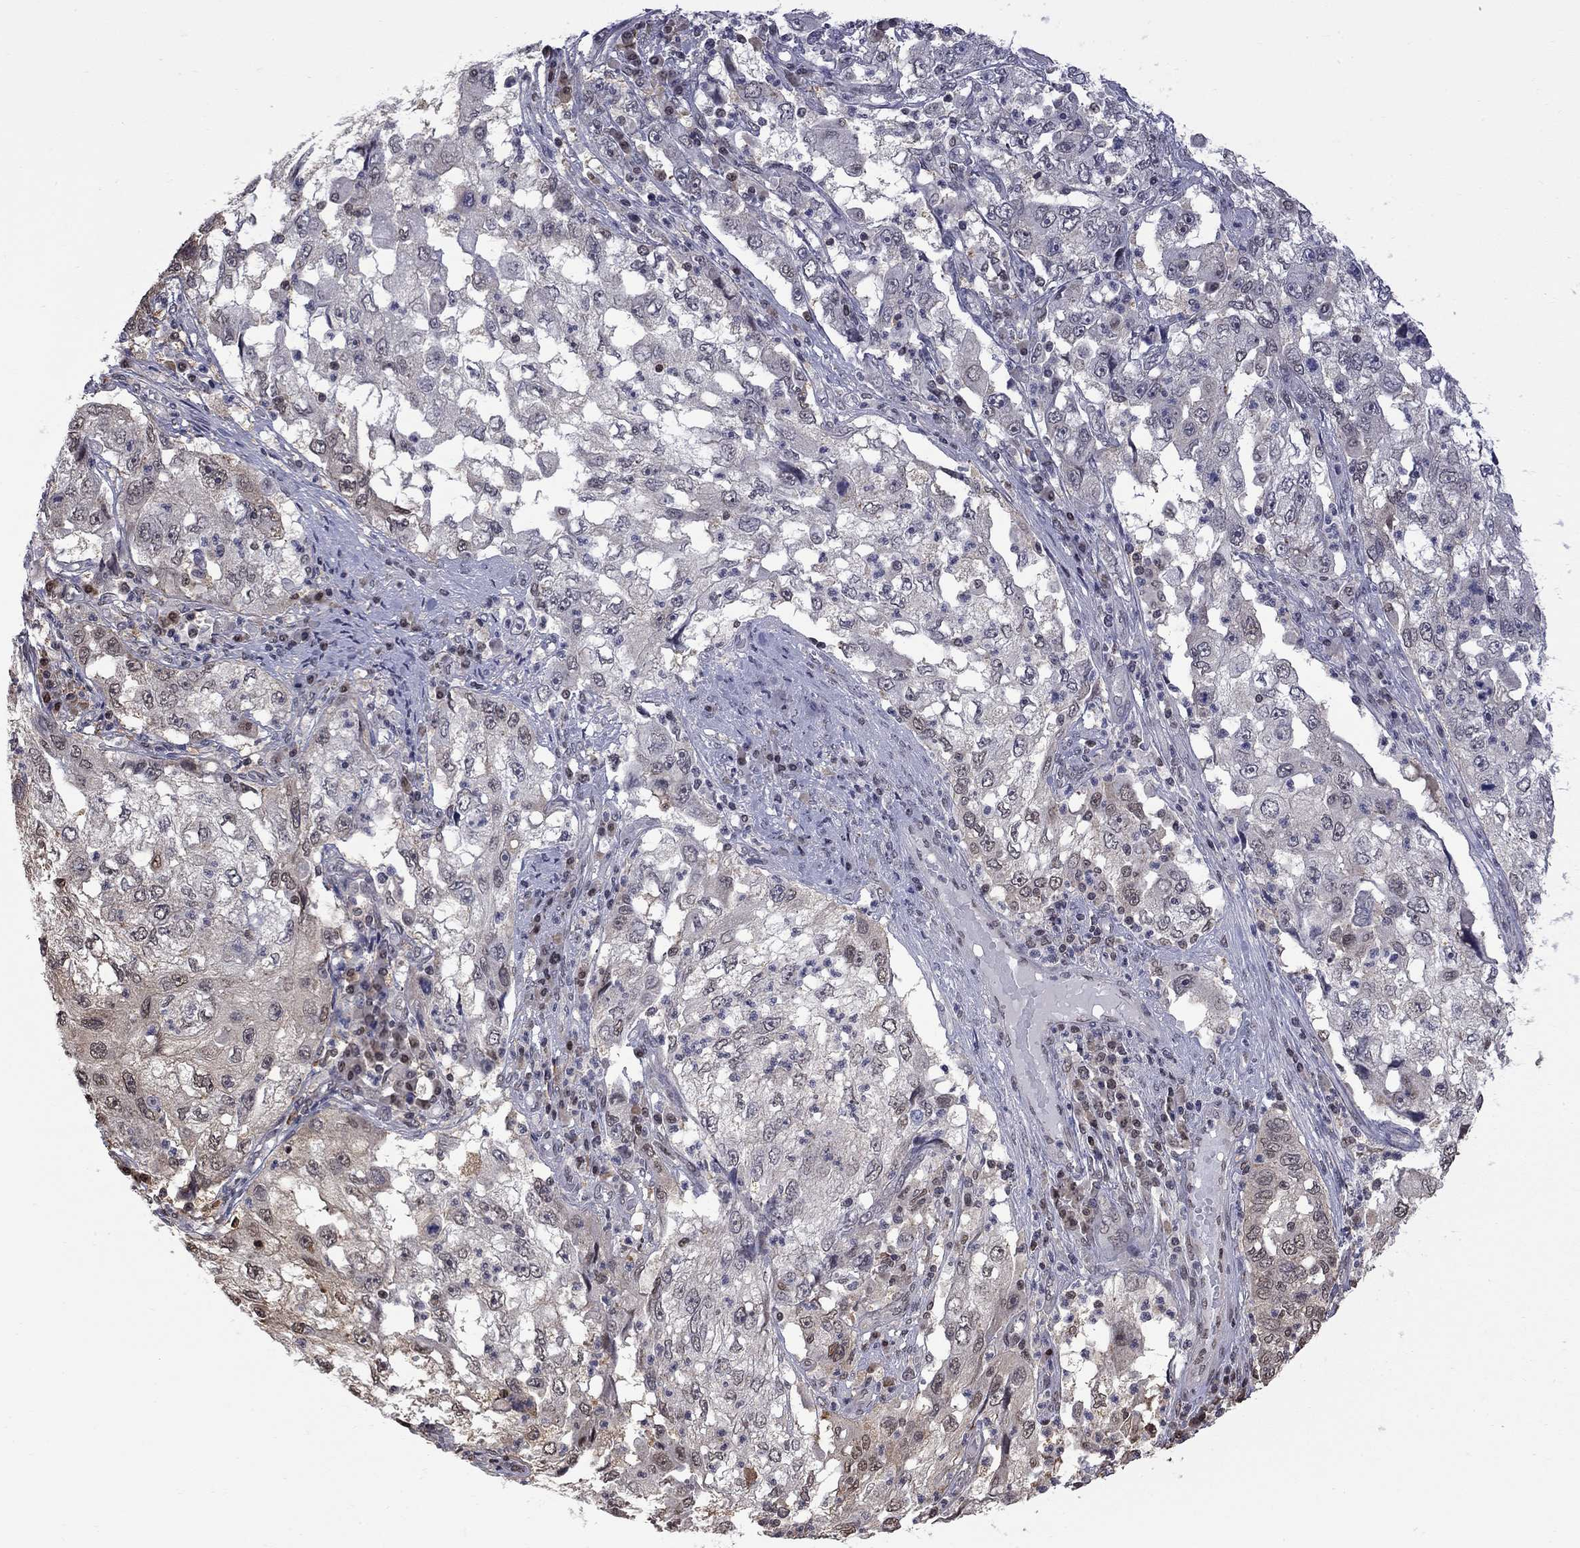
{"staining": {"intensity": "negative", "quantity": "none", "location": "none"}, "tissue": "cervical cancer", "cell_type": "Tumor cells", "image_type": "cancer", "snomed": [{"axis": "morphology", "description": "Squamous cell carcinoma, NOS"}, {"axis": "topography", "description": "Cervix"}], "caption": "DAB immunohistochemical staining of cervical cancer (squamous cell carcinoma) exhibits no significant staining in tumor cells. (DAB IHC with hematoxylin counter stain).", "gene": "RFWD3", "patient": {"sex": "female", "age": 36}}